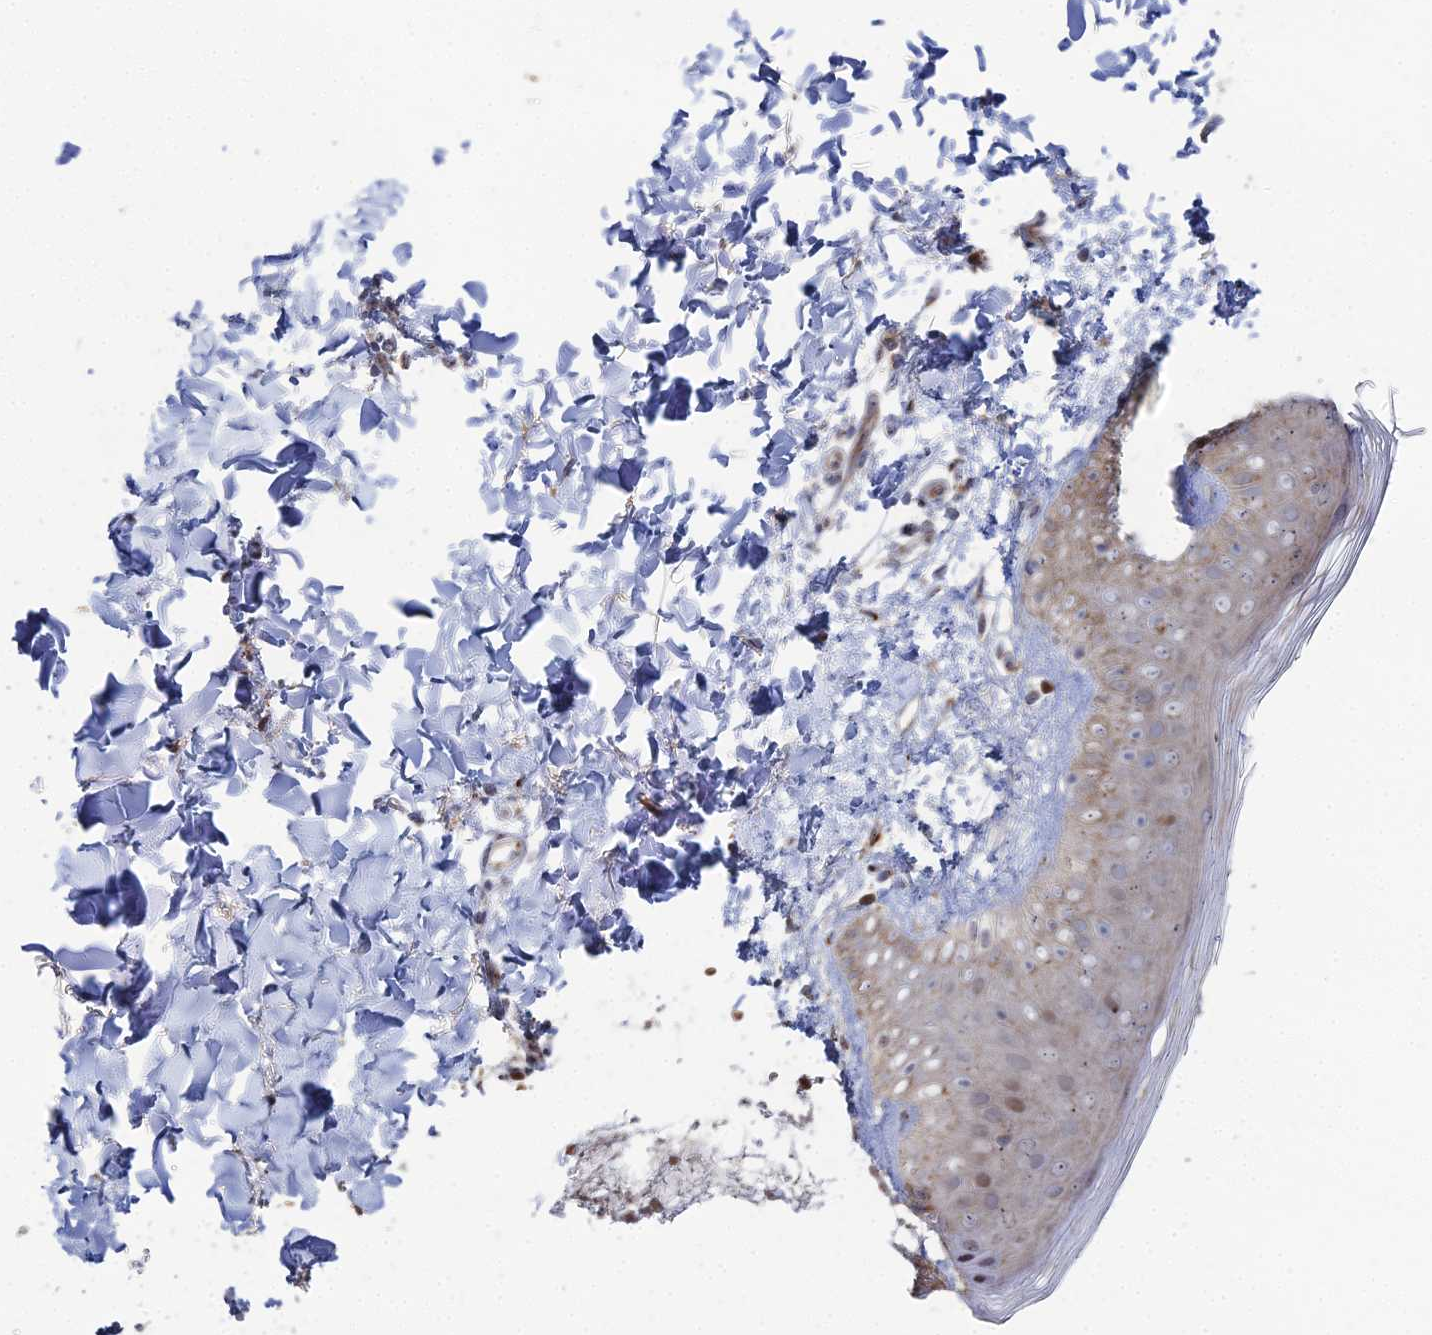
{"staining": {"intensity": "negative", "quantity": "none", "location": "none"}, "tissue": "skin", "cell_type": "Fibroblasts", "image_type": "normal", "snomed": [{"axis": "morphology", "description": "Normal tissue, NOS"}, {"axis": "topography", "description": "Skin"}], "caption": "An immunohistochemistry photomicrograph of benign skin is shown. There is no staining in fibroblasts of skin.", "gene": "SGMS1", "patient": {"sex": "male", "age": 36}}